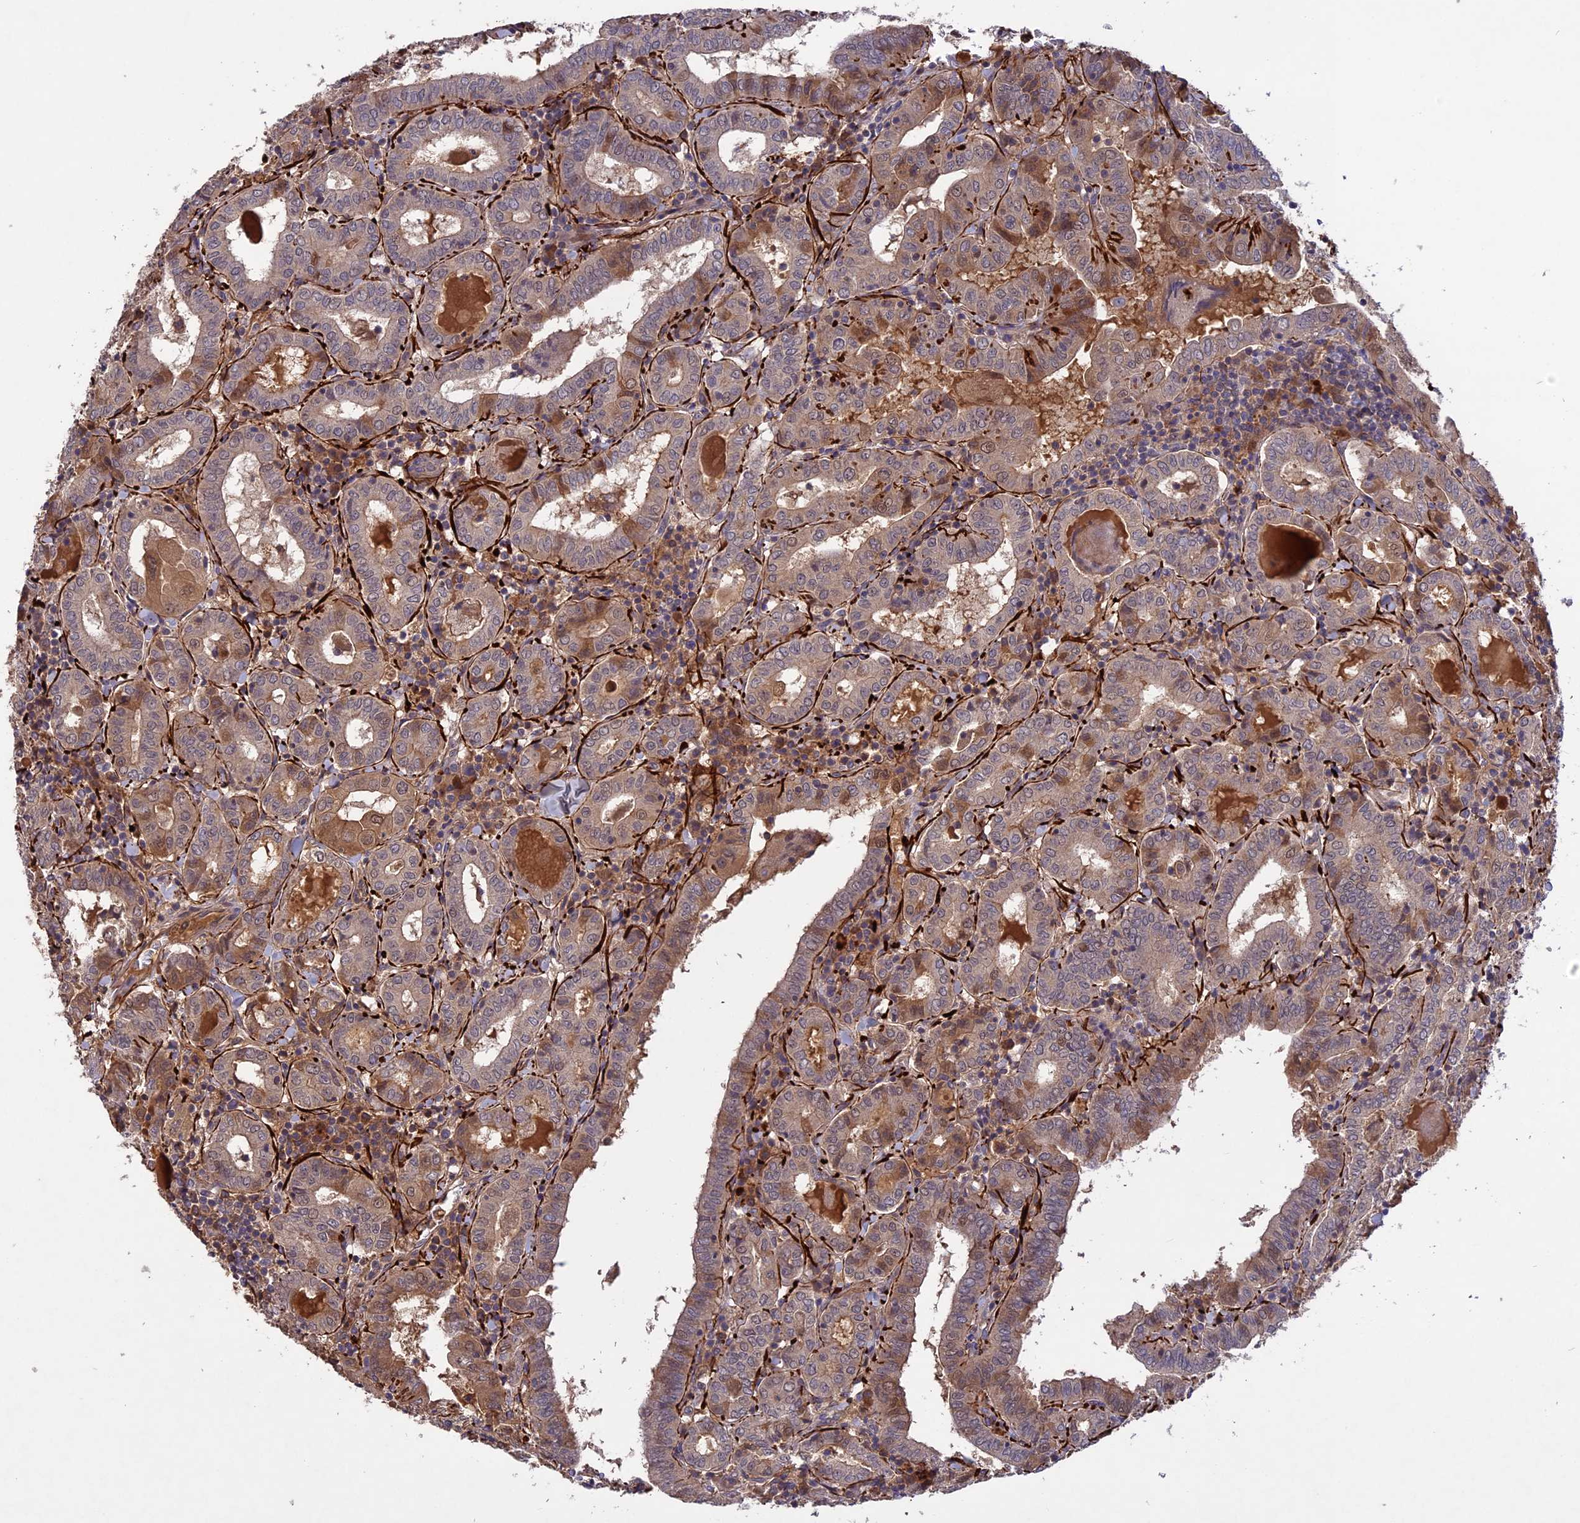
{"staining": {"intensity": "moderate", "quantity": "<25%", "location": "cytoplasmic/membranous"}, "tissue": "thyroid cancer", "cell_type": "Tumor cells", "image_type": "cancer", "snomed": [{"axis": "morphology", "description": "Papillary adenocarcinoma, NOS"}, {"axis": "topography", "description": "Thyroid gland"}], "caption": "Moderate cytoplasmic/membranous protein positivity is identified in about <25% of tumor cells in papillary adenocarcinoma (thyroid). The protein of interest is shown in brown color, while the nuclei are stained blue.", "gene": "ADO", "patient": {"sex": "female", "age": 72}}